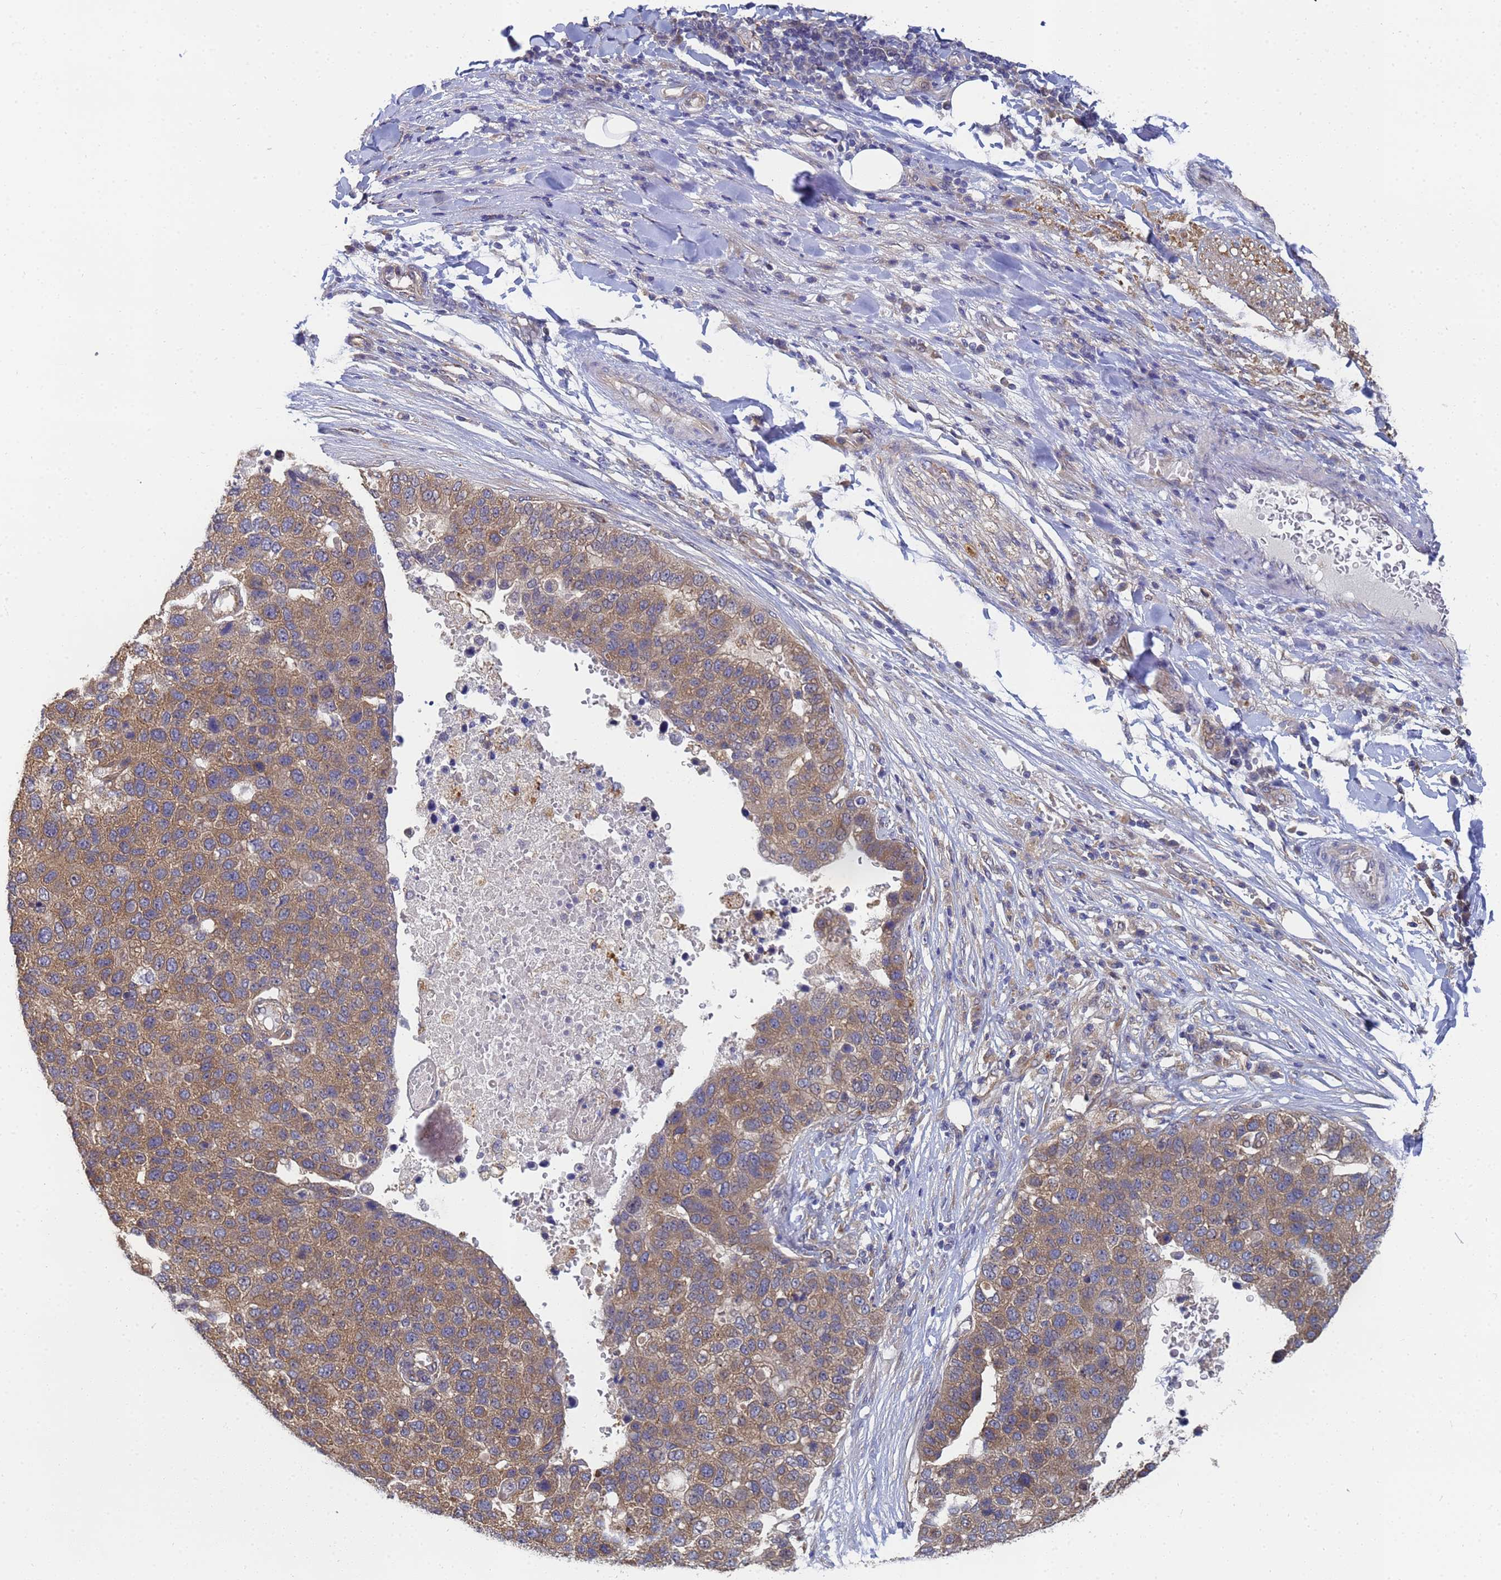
{"staining": {"intensity": "moderate", "quantity": ">75%", "location": "cytoplasmic/membranous"}, "tissue": "pancreatic cancer", "cell_type": "Tumor cells", "image_type": "cancer", "snomed": [{"axis": "morphology", "description": "Adenocarcinoma, NOS"}, {"axis": "topography", "description": "Pancreas"}], "caption": "Immunohistochemical staining of human pancreatic adenocarcinoma reveals medium levels of moderate cytoplasmic/membranous protein expression in approximately >75% of tumor cells.", "gene": "ALS2CL", "patient": {"sex": "female", "age": 61}}